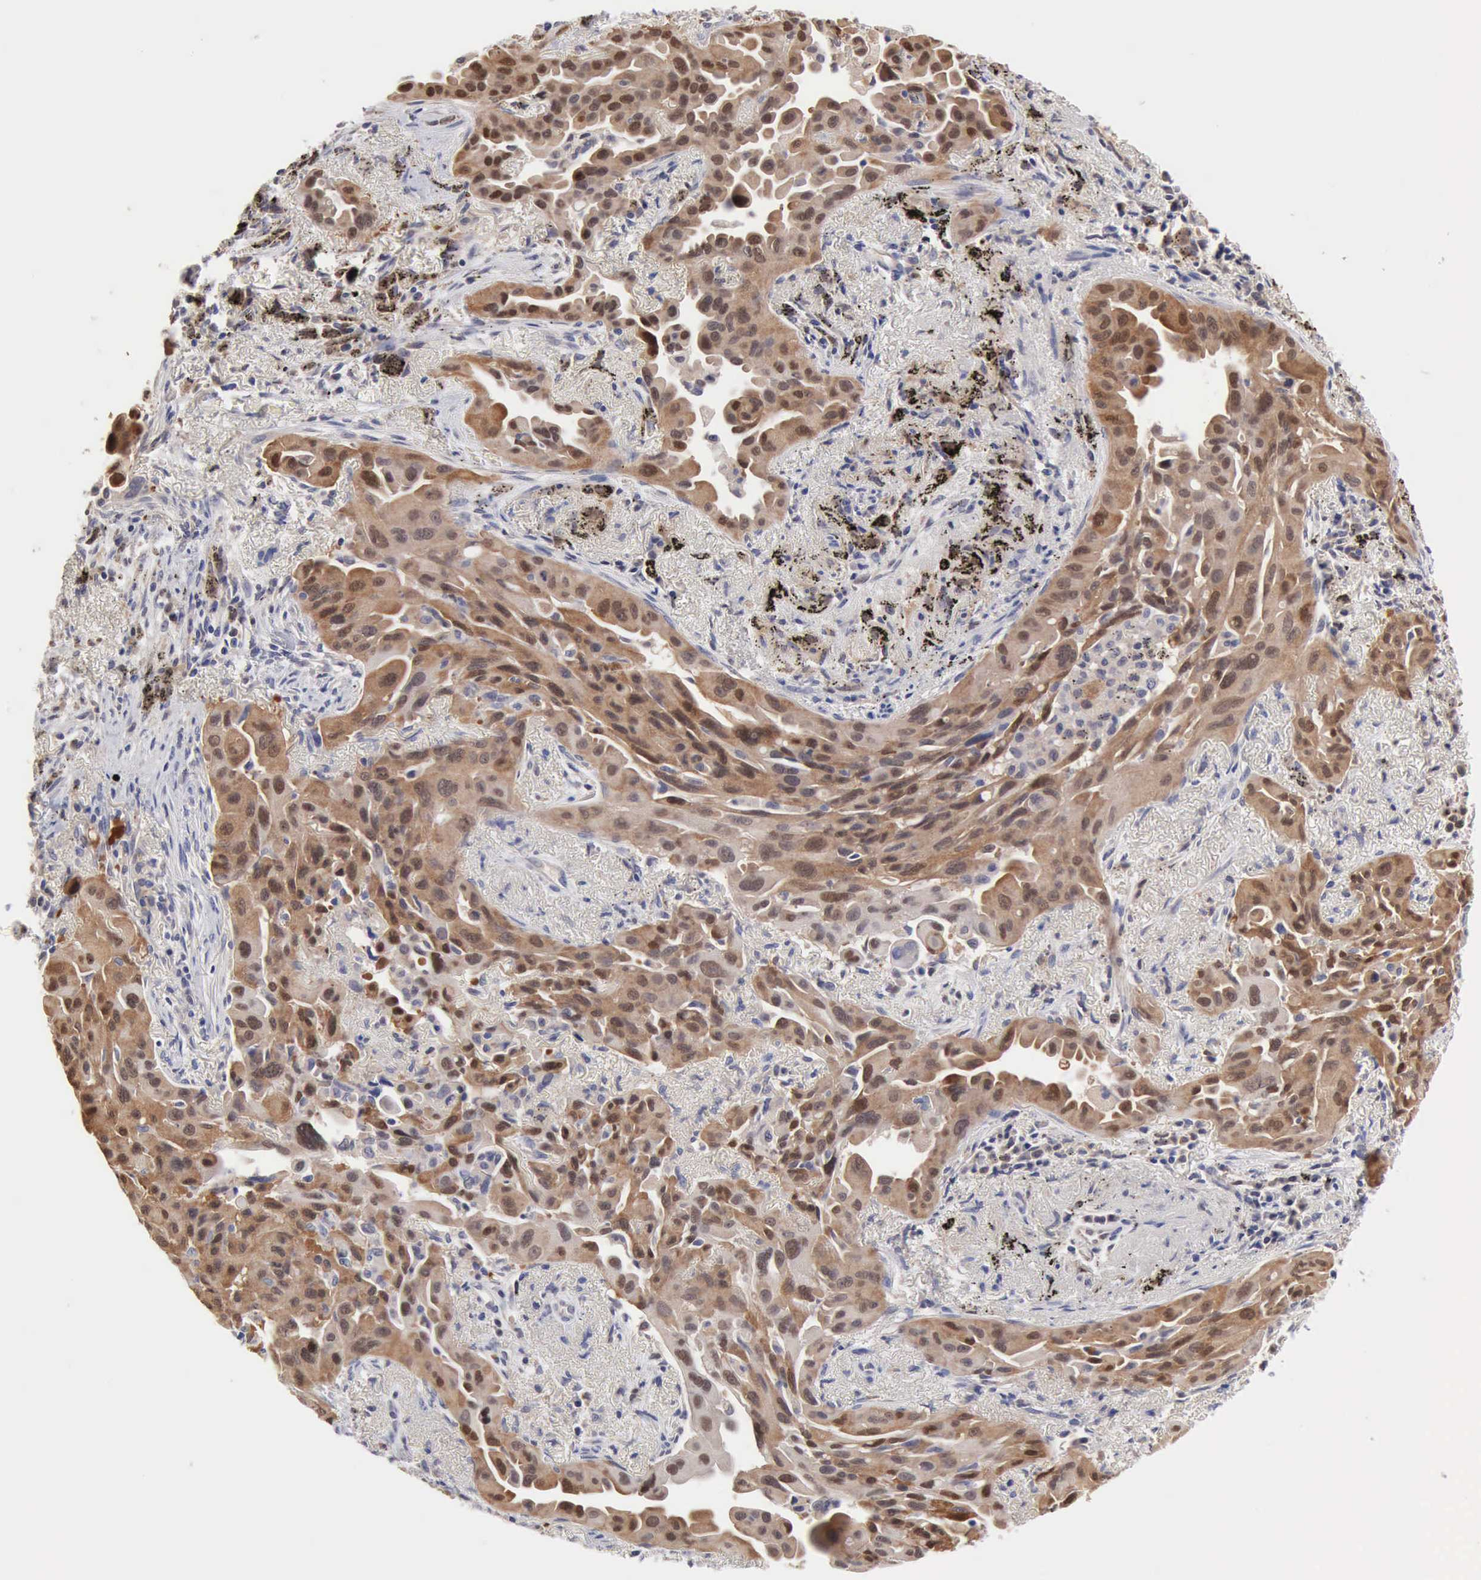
{"staining": {"intensity": "moderate", "quantity": "25%-75%", "location": "cytoplasmic/membranous,nuclear"}, "tissue": "lung cancer", "cell_type": "Tumor cells", "image_type": "cancer", "snomed": [{"axis": "morphology", "description": "Adenocarcinoma, NOS"}, {"axis": "topography", "description": "Lung"}], "caption": "Immunohistochemical staining of lung cancer exhibits medium levels of moderate cytoplasmic/membranous and nuclear protein staining in approximately 25%-75% of tumor cells. The protein of interest is stained brown, and the nuclei are stained in blue (DAB (3,3'-diaminobenzidine) IHC with brightfield microscopy, high magnification).", "gene": "PTGR2", "patient": {"sex": "male", "age": 68}}